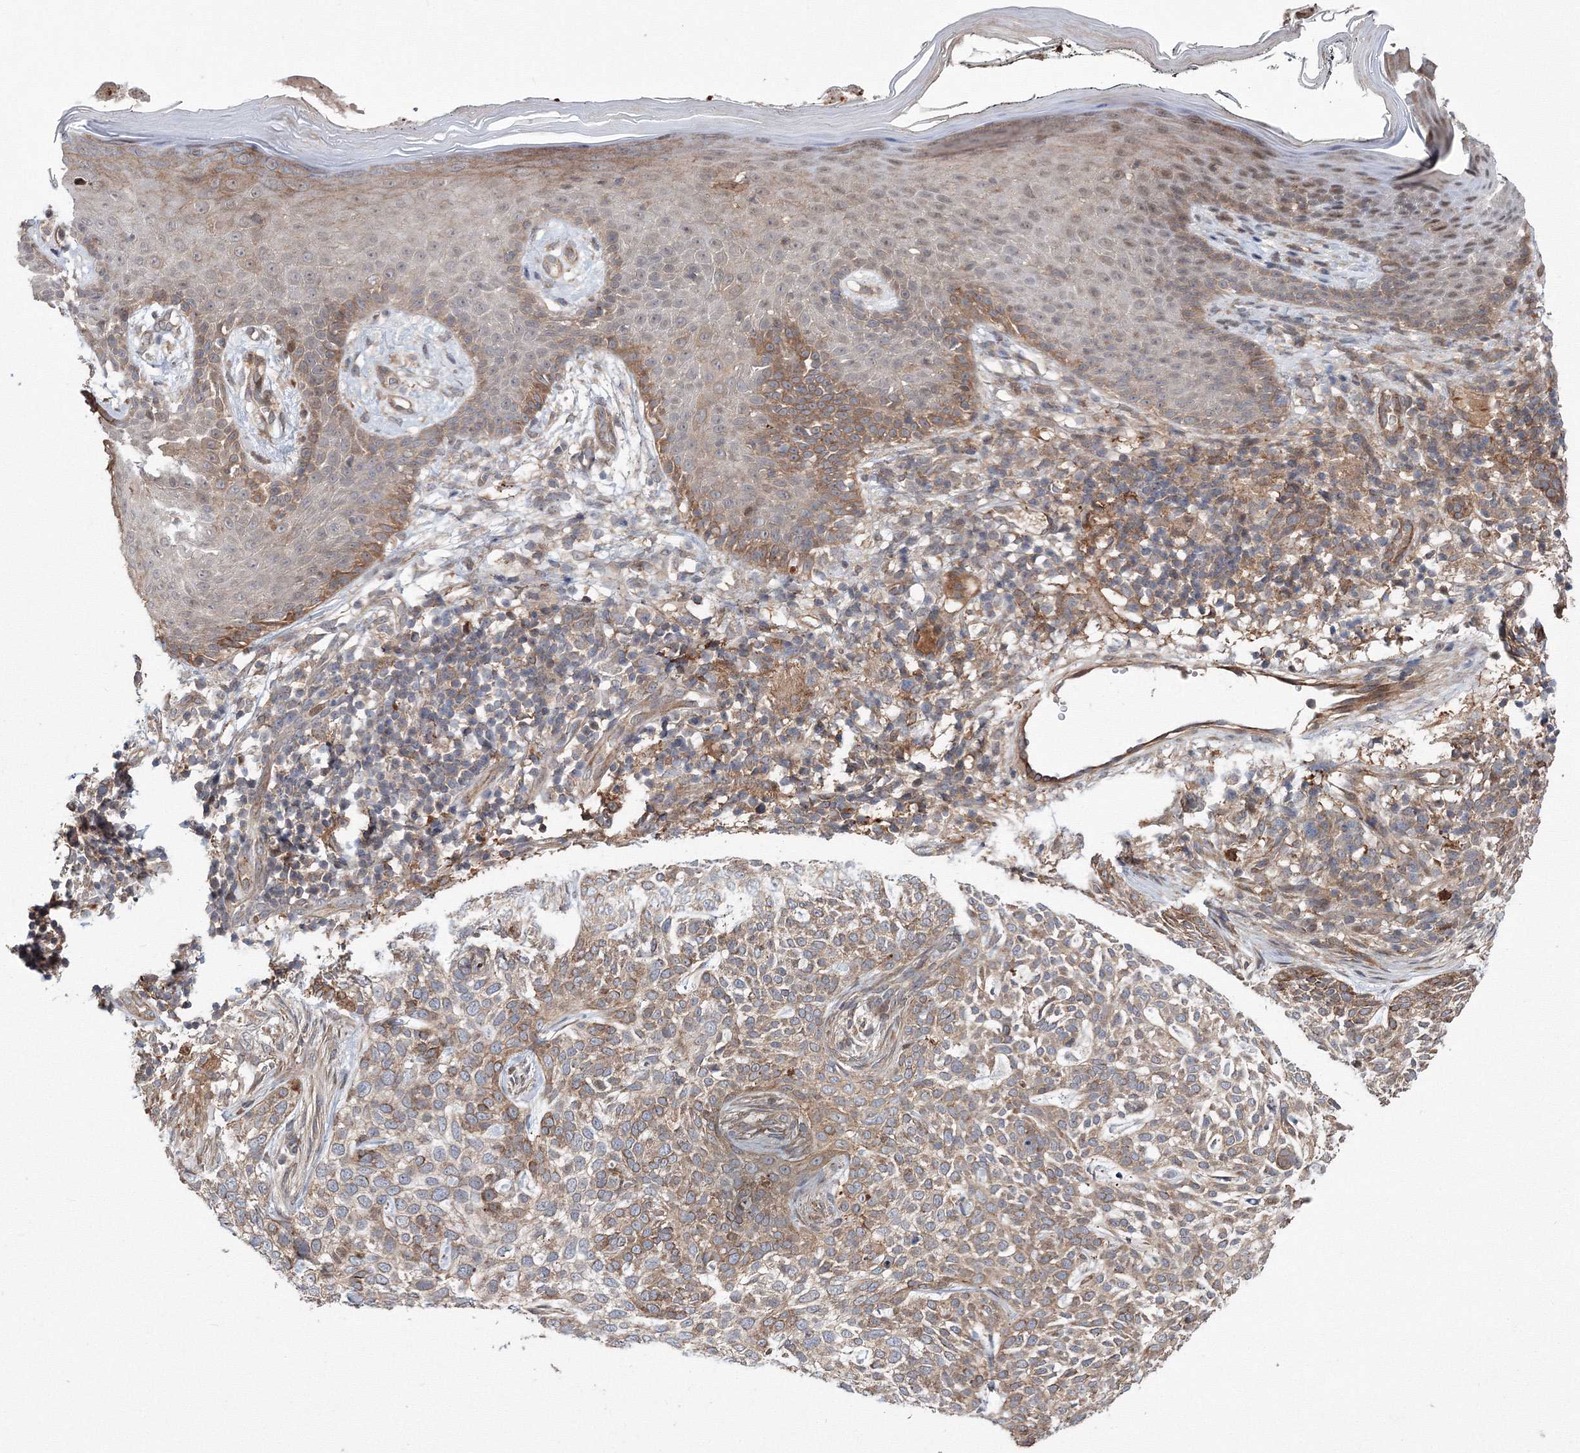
{"staining": {"intensity": "moderate", "quantity": ">75%", "location": "cytoplasmic/membranous"}, "tissue": "skin cancer", "cell_type": "Tumor cells", "image_type": "cancer", "snomed": [{"axis": "morphology", "description": "Basal cell carcinoma"}, {"axis": "topography", "description": "Skin"}], "caption": "Skin cancer was stained to show a protein in brown. There is medium levels of moderate cytoplasmic/membranous expression in approximately >75% of tumor cells.", "gene": "RANBP3L", "patient": {"sex": "female", "age": 64}}